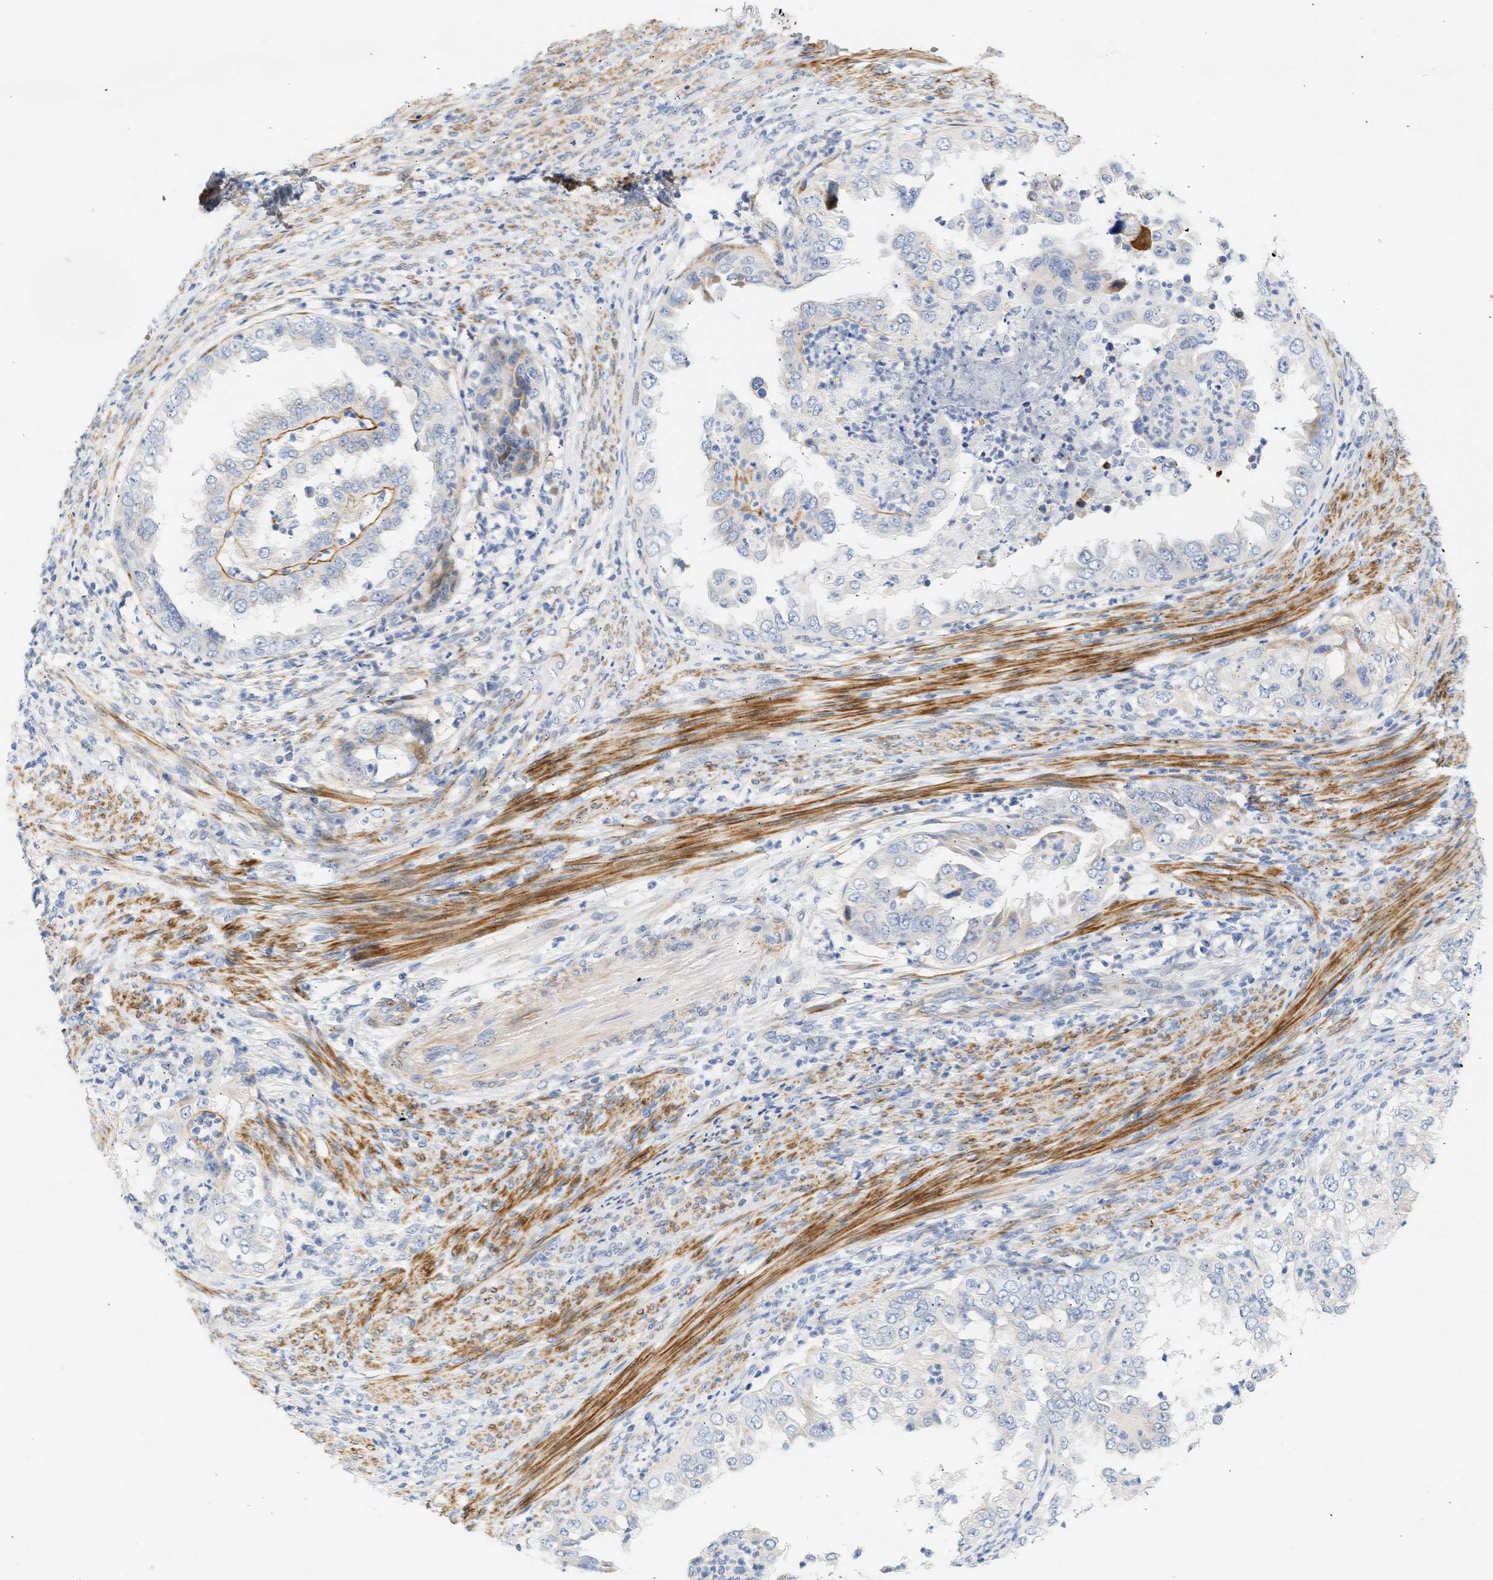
{"staining": {"intensity": "strong", "quantity": "<25%", "location": "cytoplasmic/membranous"}, "tissue": "endometrial cancer", "cell_type": "Tumor cells", "image_type": "cancer", "snomed": [{"axis": "morphology", "description": "Adenocarcinoma, NOS"}, {"axis": "topography", "description": "Endometrium"}], "caption": "Tumor cells show medium levels of strong cytoplasmic/membranous staining in approximately <25% of cells in human endometrial adenocarcinoma.", "gene": "SLC30A7", "patient": {"sex": "female", "age": 85}}